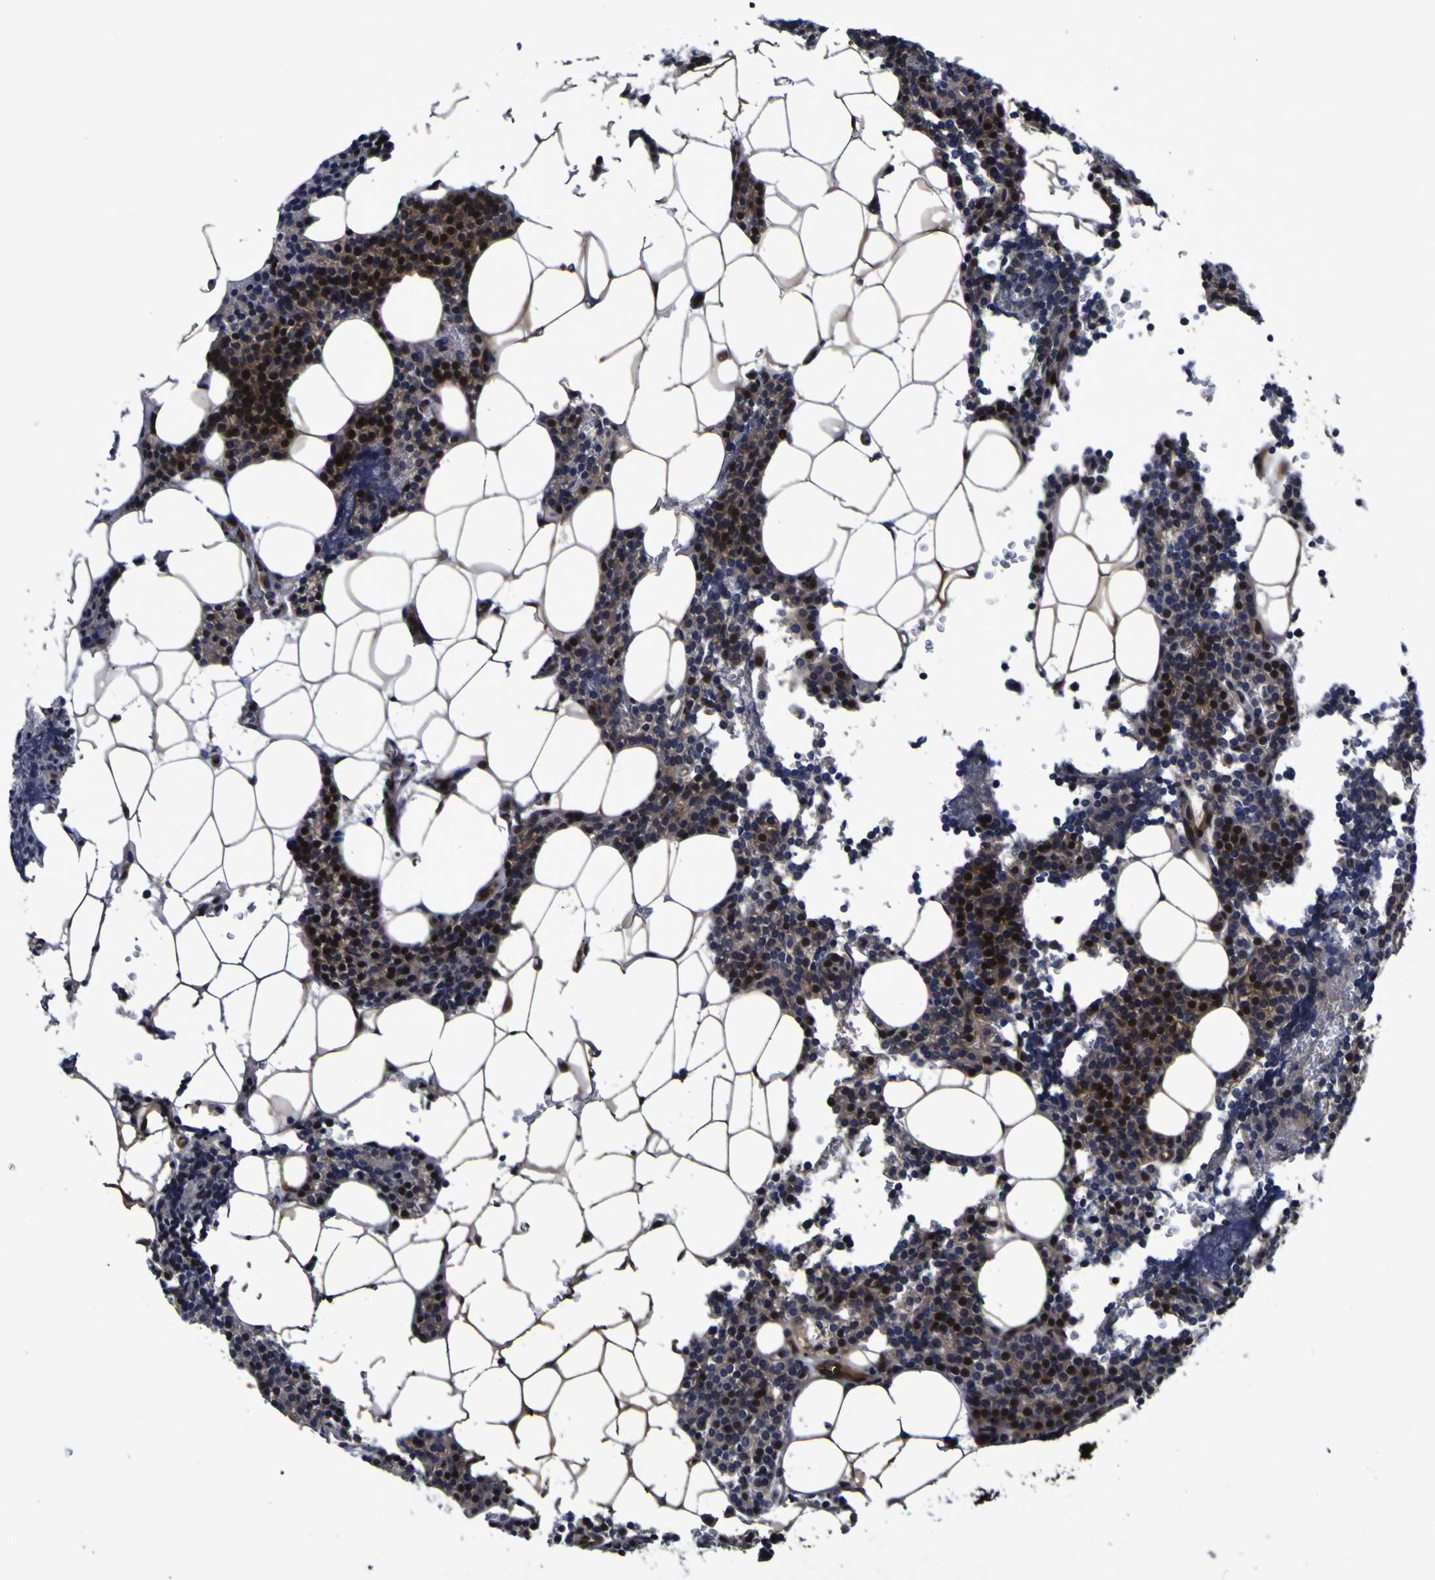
{"staining": {"intensity": "moderate", "quantity": ">75%", "location": "cytoplasmic/membranous,nuclear"}, "tissue": "parathyroid gland", "cell_type": "Glandular cells", "image_type": "normal", "snomed": [{"axis": "morphology", "description": "Normal tissue, NOS"}, {"axis": "morphology", "description": "Adenoma, NOS"}, {"axis": "topography", "description": "Parathyroid gland"}], "caption": "Human parathyroid gland stained with a brown dye displays moderate cytoplasmic/membranous,nuclear positive staining in approximately >75% of glandular cells.", "gene": "MGLL", "patient": {"sex": "female", "age": 51}}